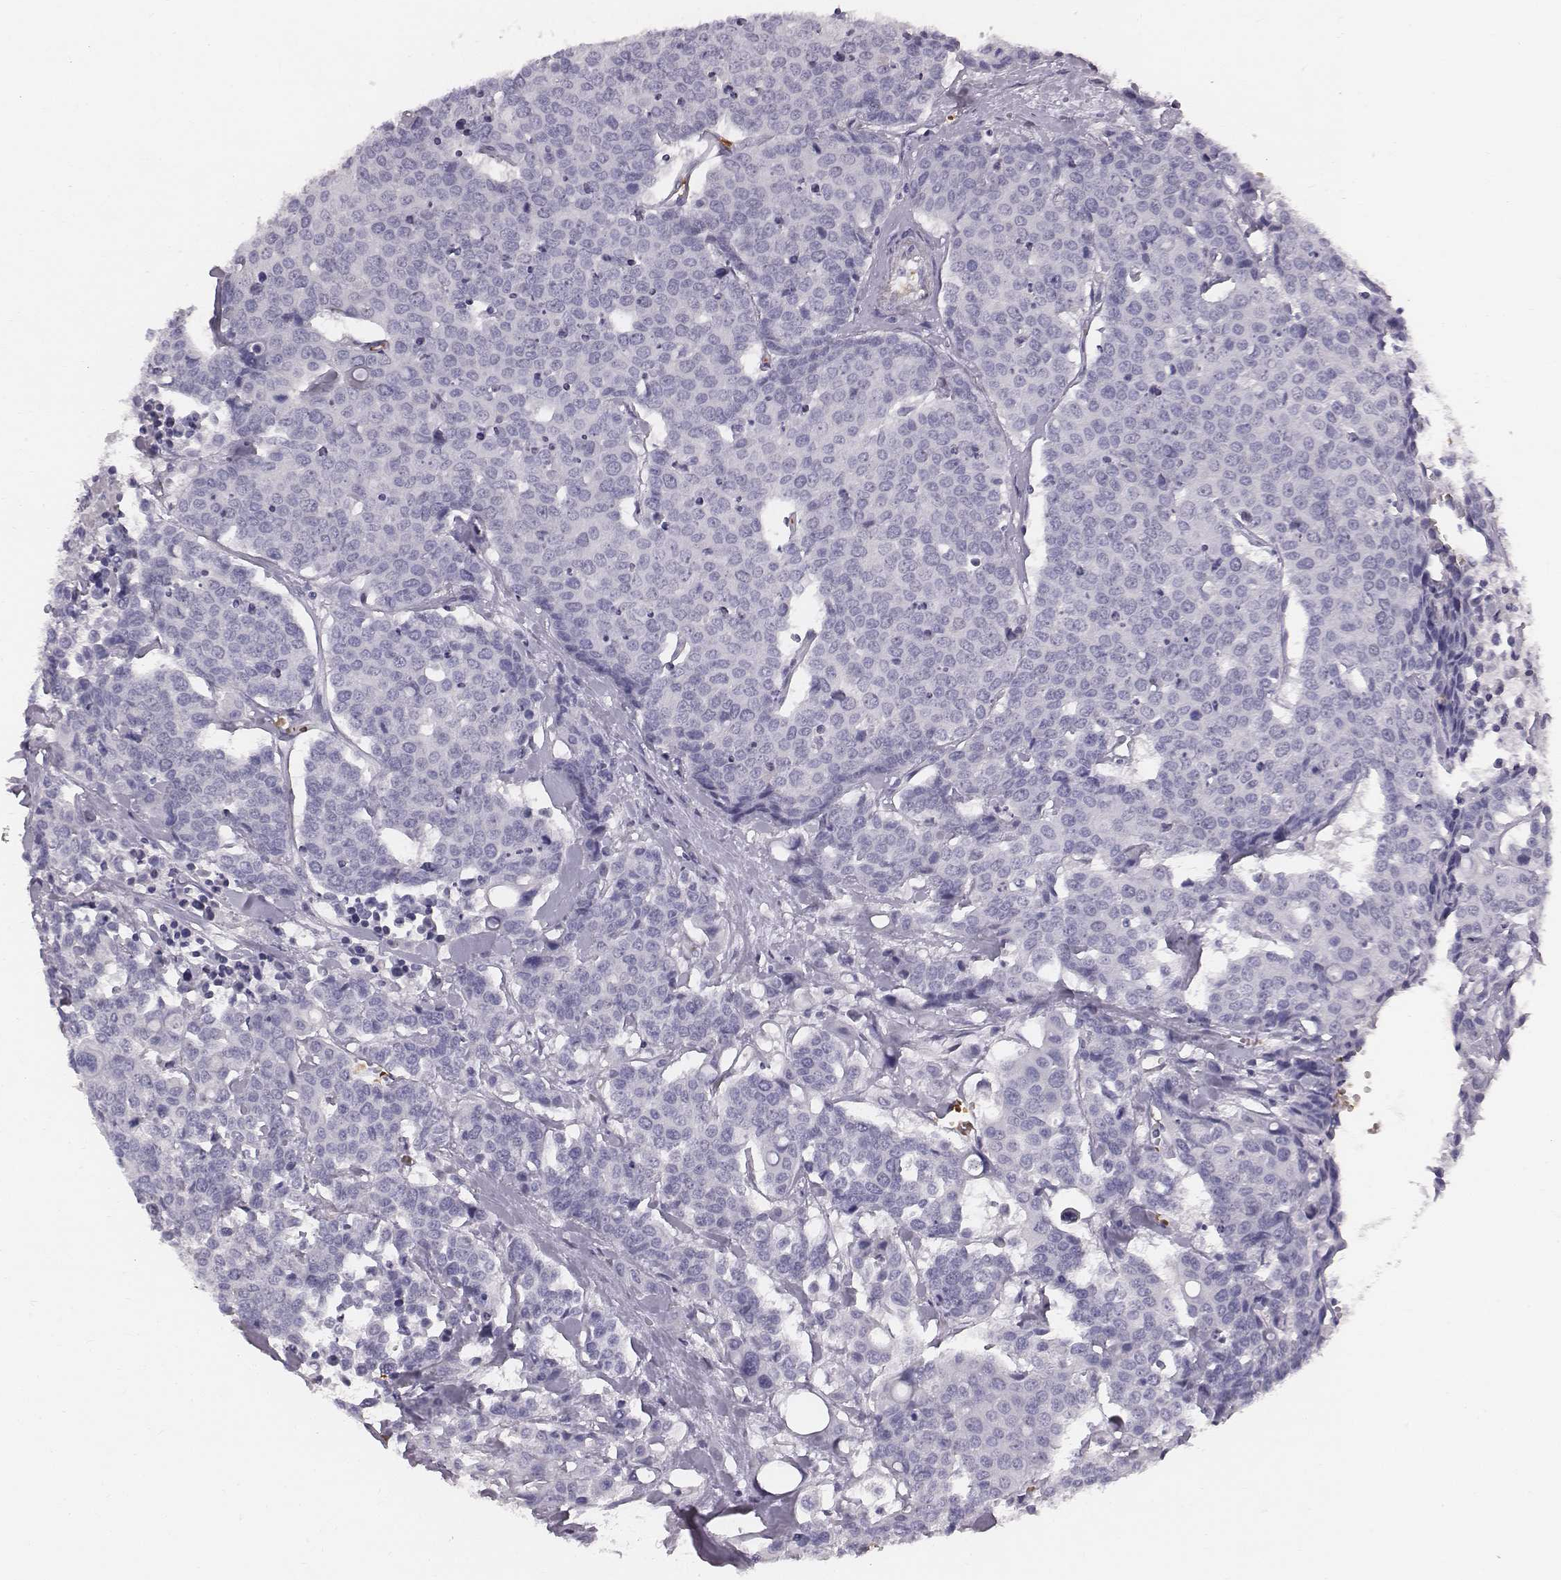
{"staining": {"intensity": "negative", "quantity": "none", "location": "none"}, "tissue": "carcinoid", "cell_type": "Tumor cells", "image_type": "cancer", "snomed": [{"axis": "morphology", "description": "Carcinoid, malignant, NOS"}, {"axis": "topography", "description": "Colon"}], "caption": "Immunohistochemistry photomicrograph of neoplastic tissue: carcinoid (malignant) stained with DAB (3,3'-diaminobenzidine) exhibits no significant protein staining in tumor cells.", "gene": "HBZ", "patient": {"sex": "male", "age": 81}}